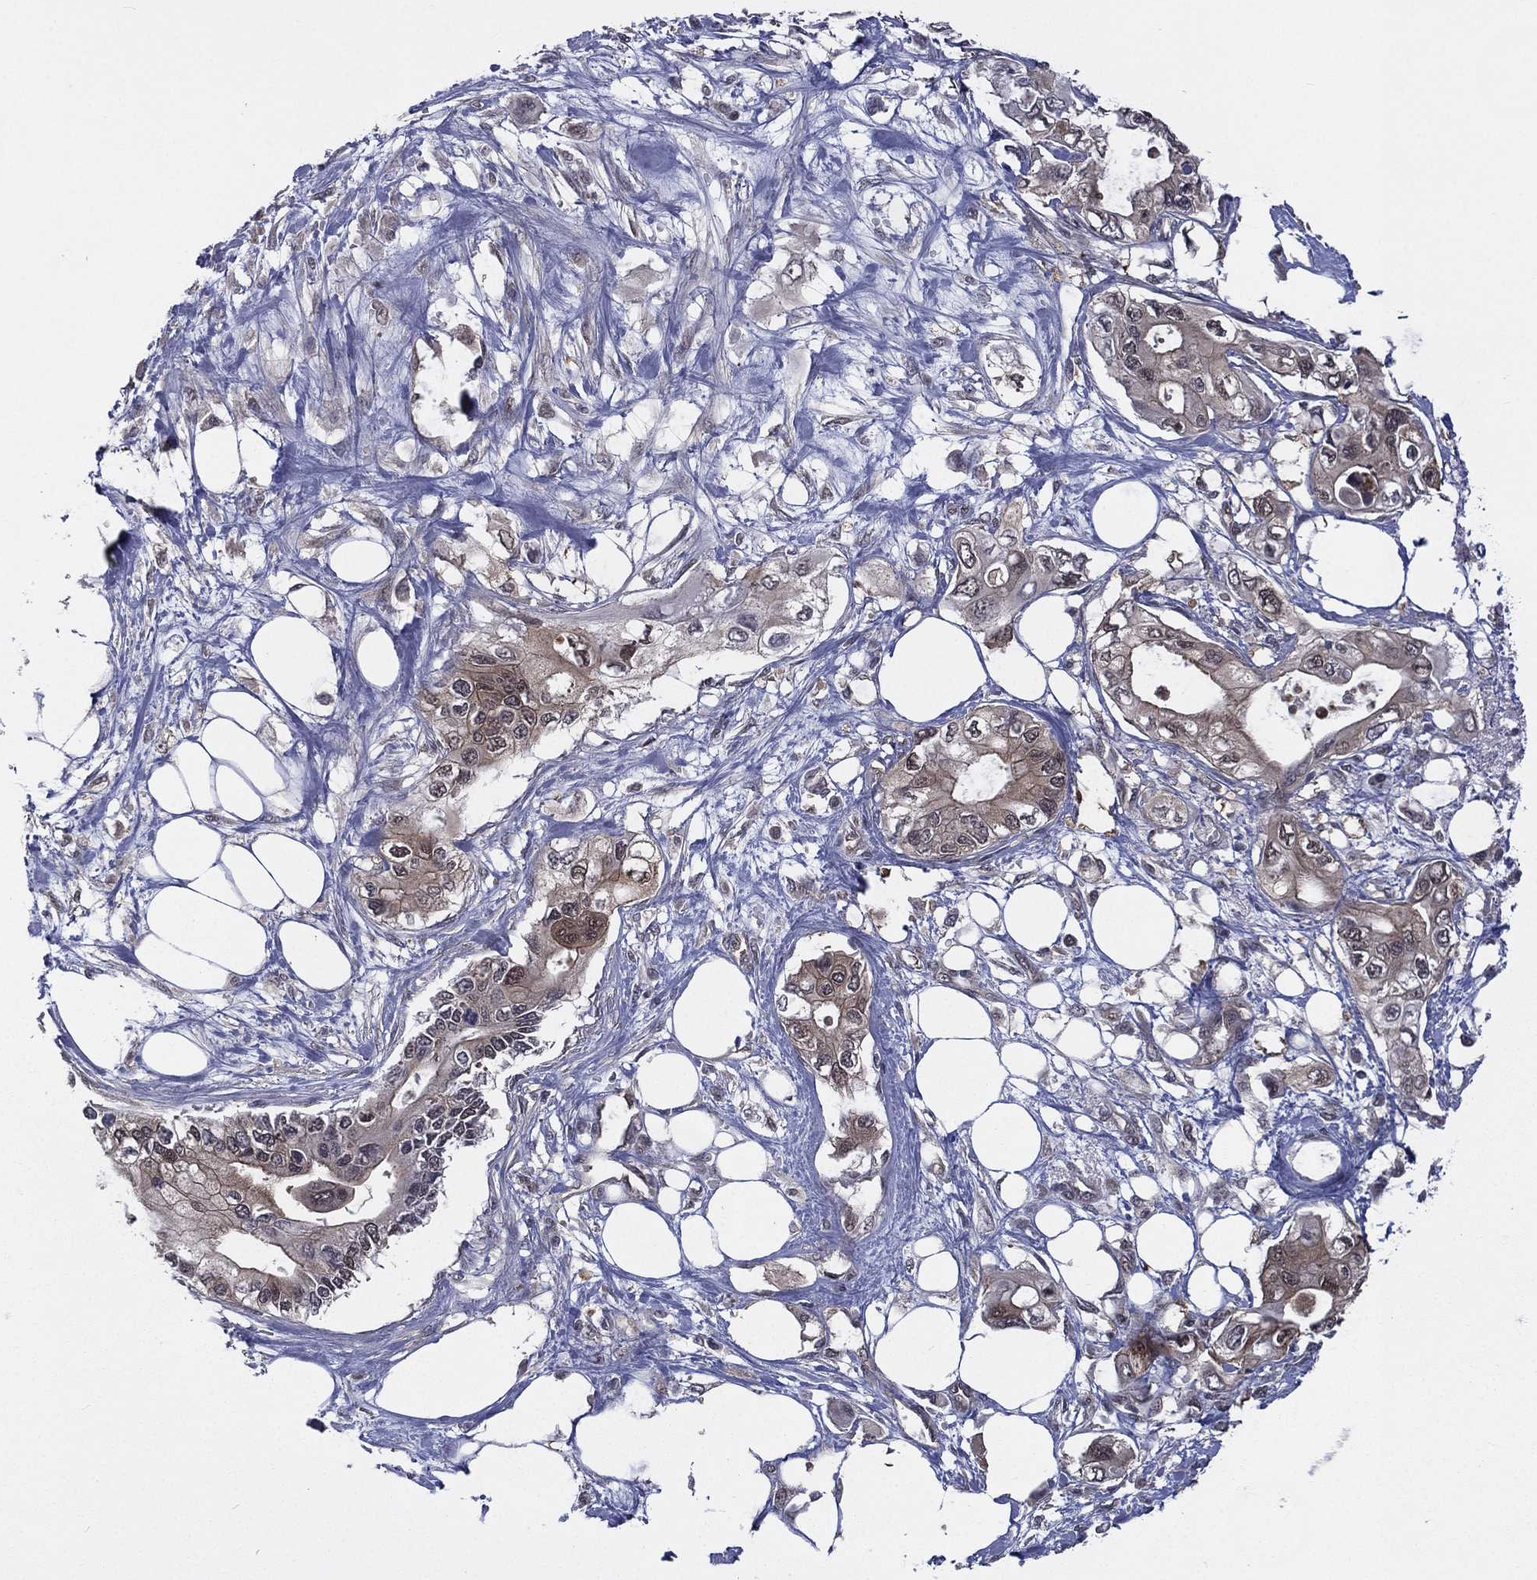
{"staining": {"intensity": "negative", "quantity": "none", "location": "none"}, "tissue": "pancreatic cancer", "cell_type": "Tumor cells", "image_type": "cancer", "snomed": [{"axis": "morphology", "description": "Adenocarcinoma, NOS"}, {"axis": "topography", "description": "Pancreas"}], "caption": "A histopathology image of human pancreatic cancer (adenocarcinoma) is negative for staining in tumor cells.", "gene": "MTAP", "patient": {"sex": "female", "age": 63}}